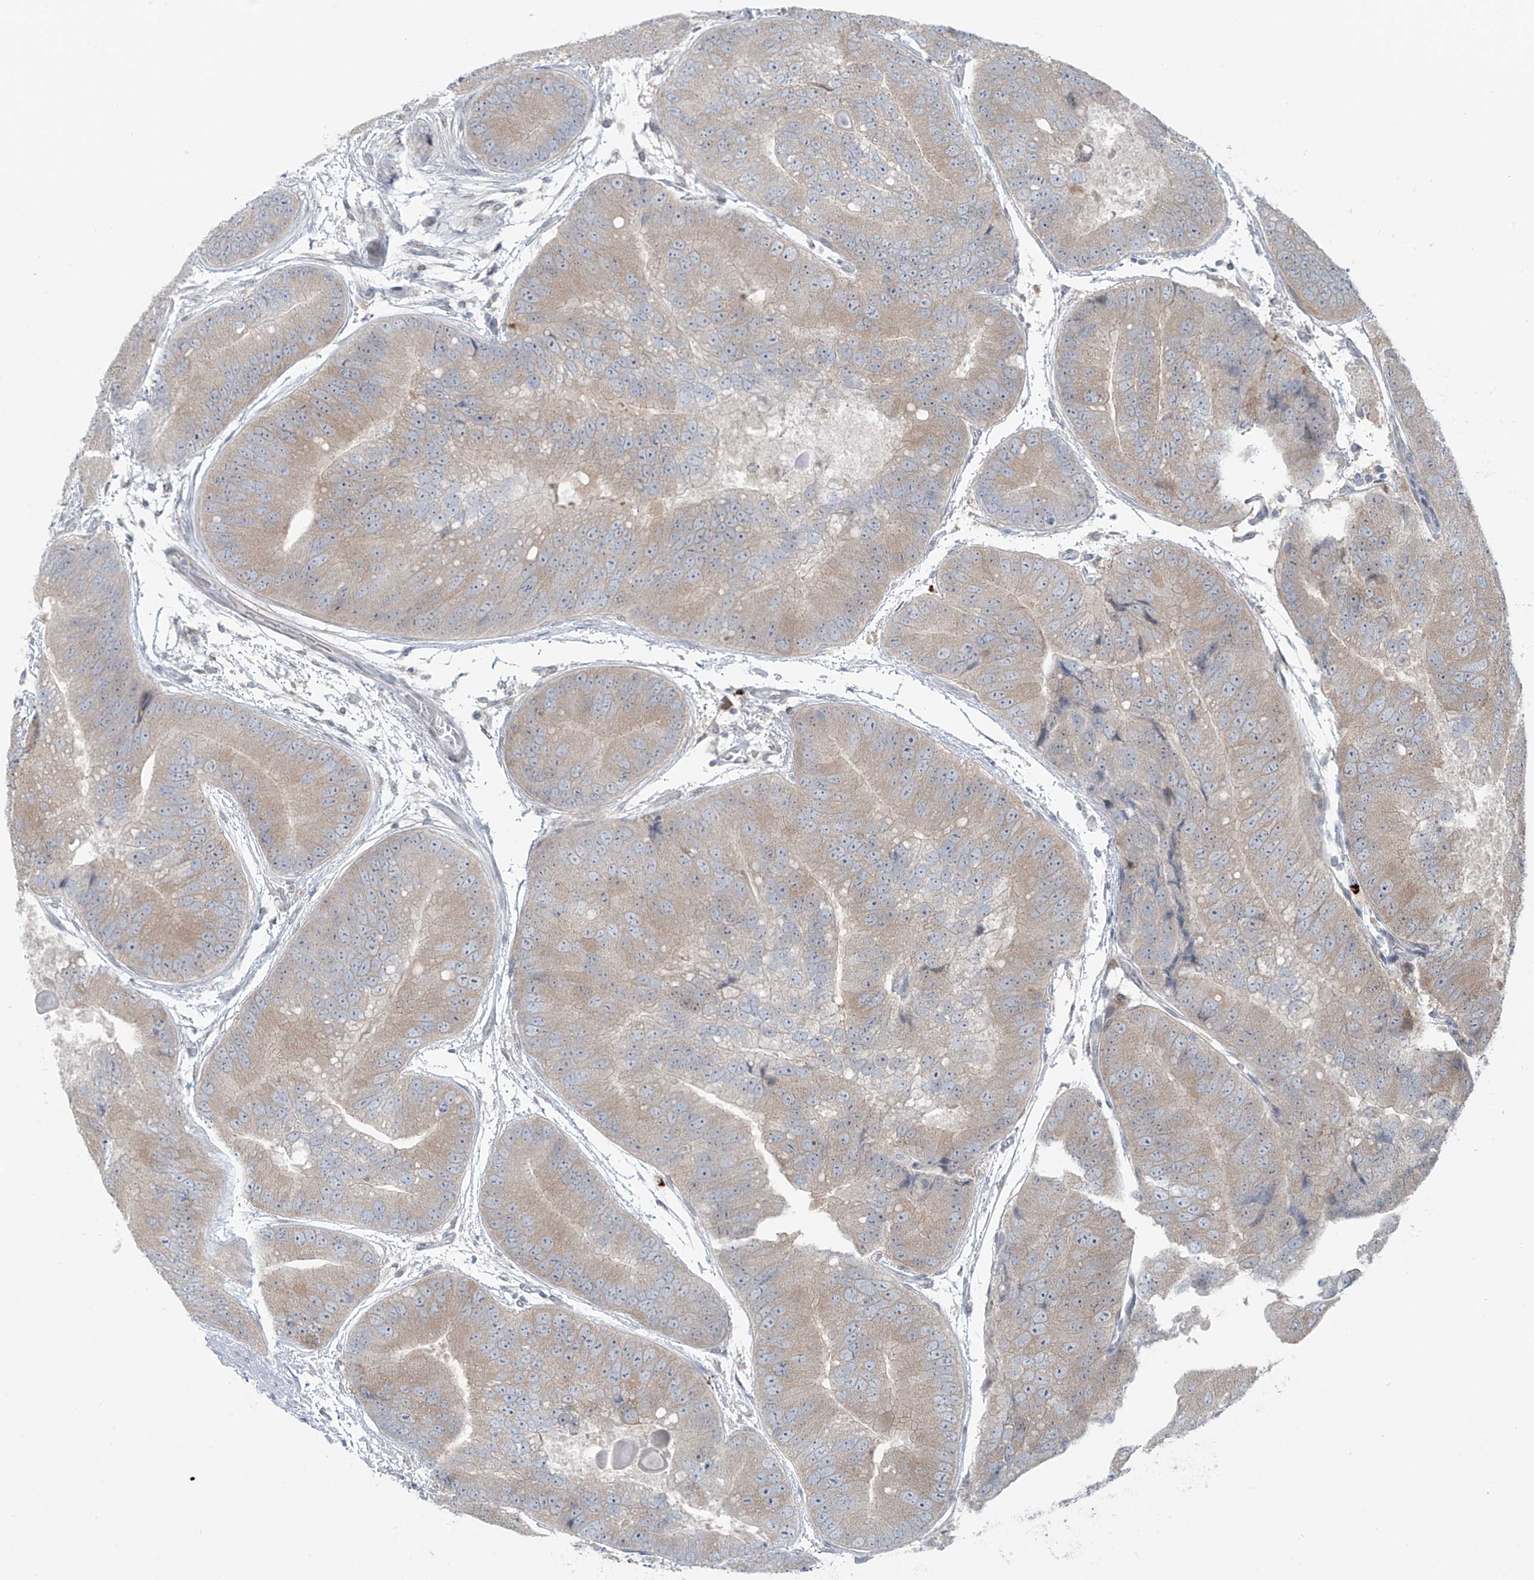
{"staining": {"intensity": "moderate", "quantity": "<25%", "location": "cytoplasmic/membranous"}, "tissue": "prostate cancer", "cell_type": "Tumor cells", "image_type": "cancer", "snomed": [{"axis": "morphology", "description": "Adenocarcinoma, High grade"}, {"axis": "topography", "description": "Prostate"}], "caption": "High-grade adenocarcinoma (prostate) stained with DAB immunohistochemistry reveals low levels of moderate cytoplasmic/membranous staining in about <25% of tumor cells. (brown staining indicates protein expression, while blue staining denotes nuclei).", "gene": "PPAT", "patient": {"sex": "male", "age": 70}}